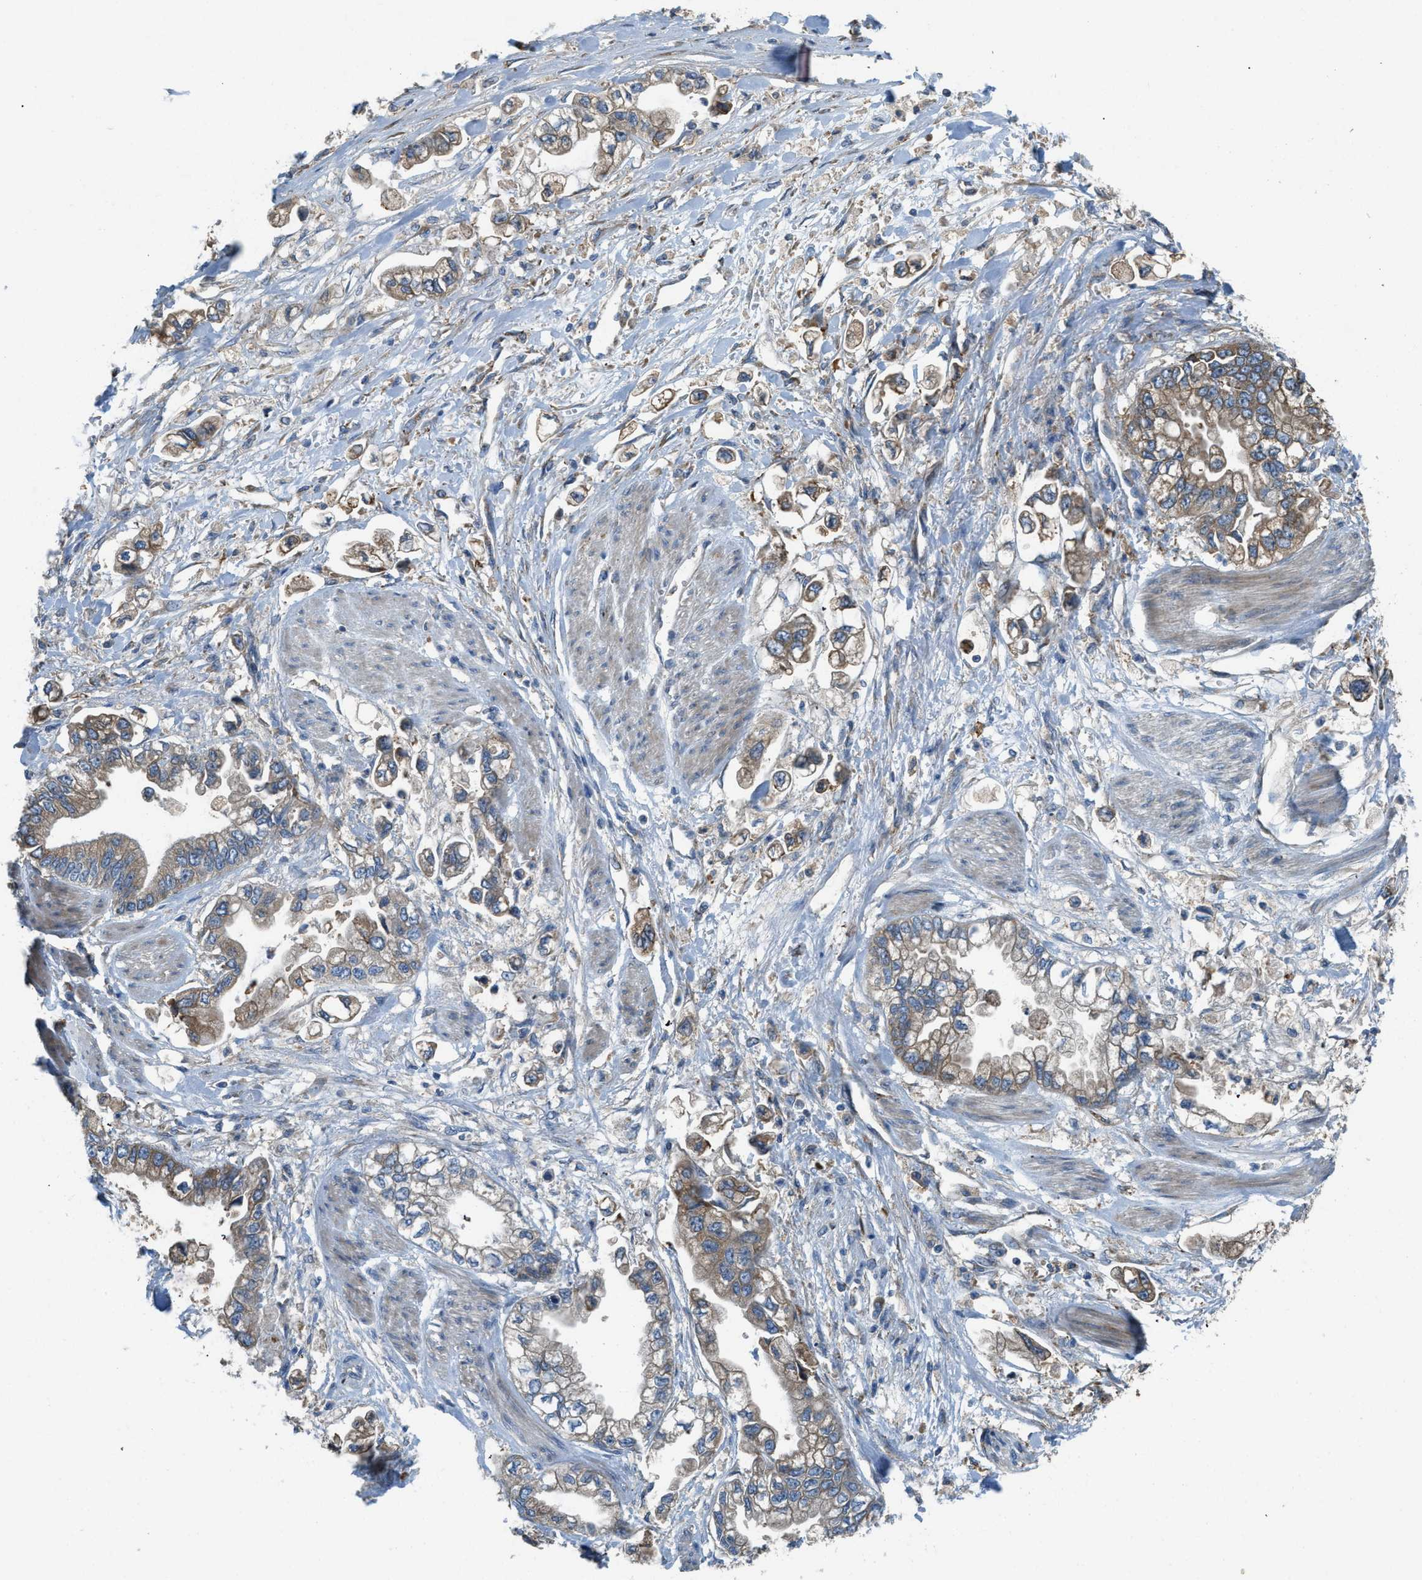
{"staining": {"intensity": "moderate", "quantity": ">75%", "location": "cytoplasmic/membranous"}, "tissue": "stomach cancer", "cell_type": "Tumor cells", "image_type": "cancer", "snomed": [{"axis": "morphology", "description": "Normal tissue, NOS"}, {"axis": "morphology", "description": "Adenocarcinoma, NOS"}, {"axis": "topography", "description": "Stomach"}], "caption": "Stomach cancer (adenocarcinoma) tissue reveals moderate cytoplasmic/membranous staining in about >75% of tumor cells", "gene": "TMEM68", "patient": {"sex": "male", "age": 62}}